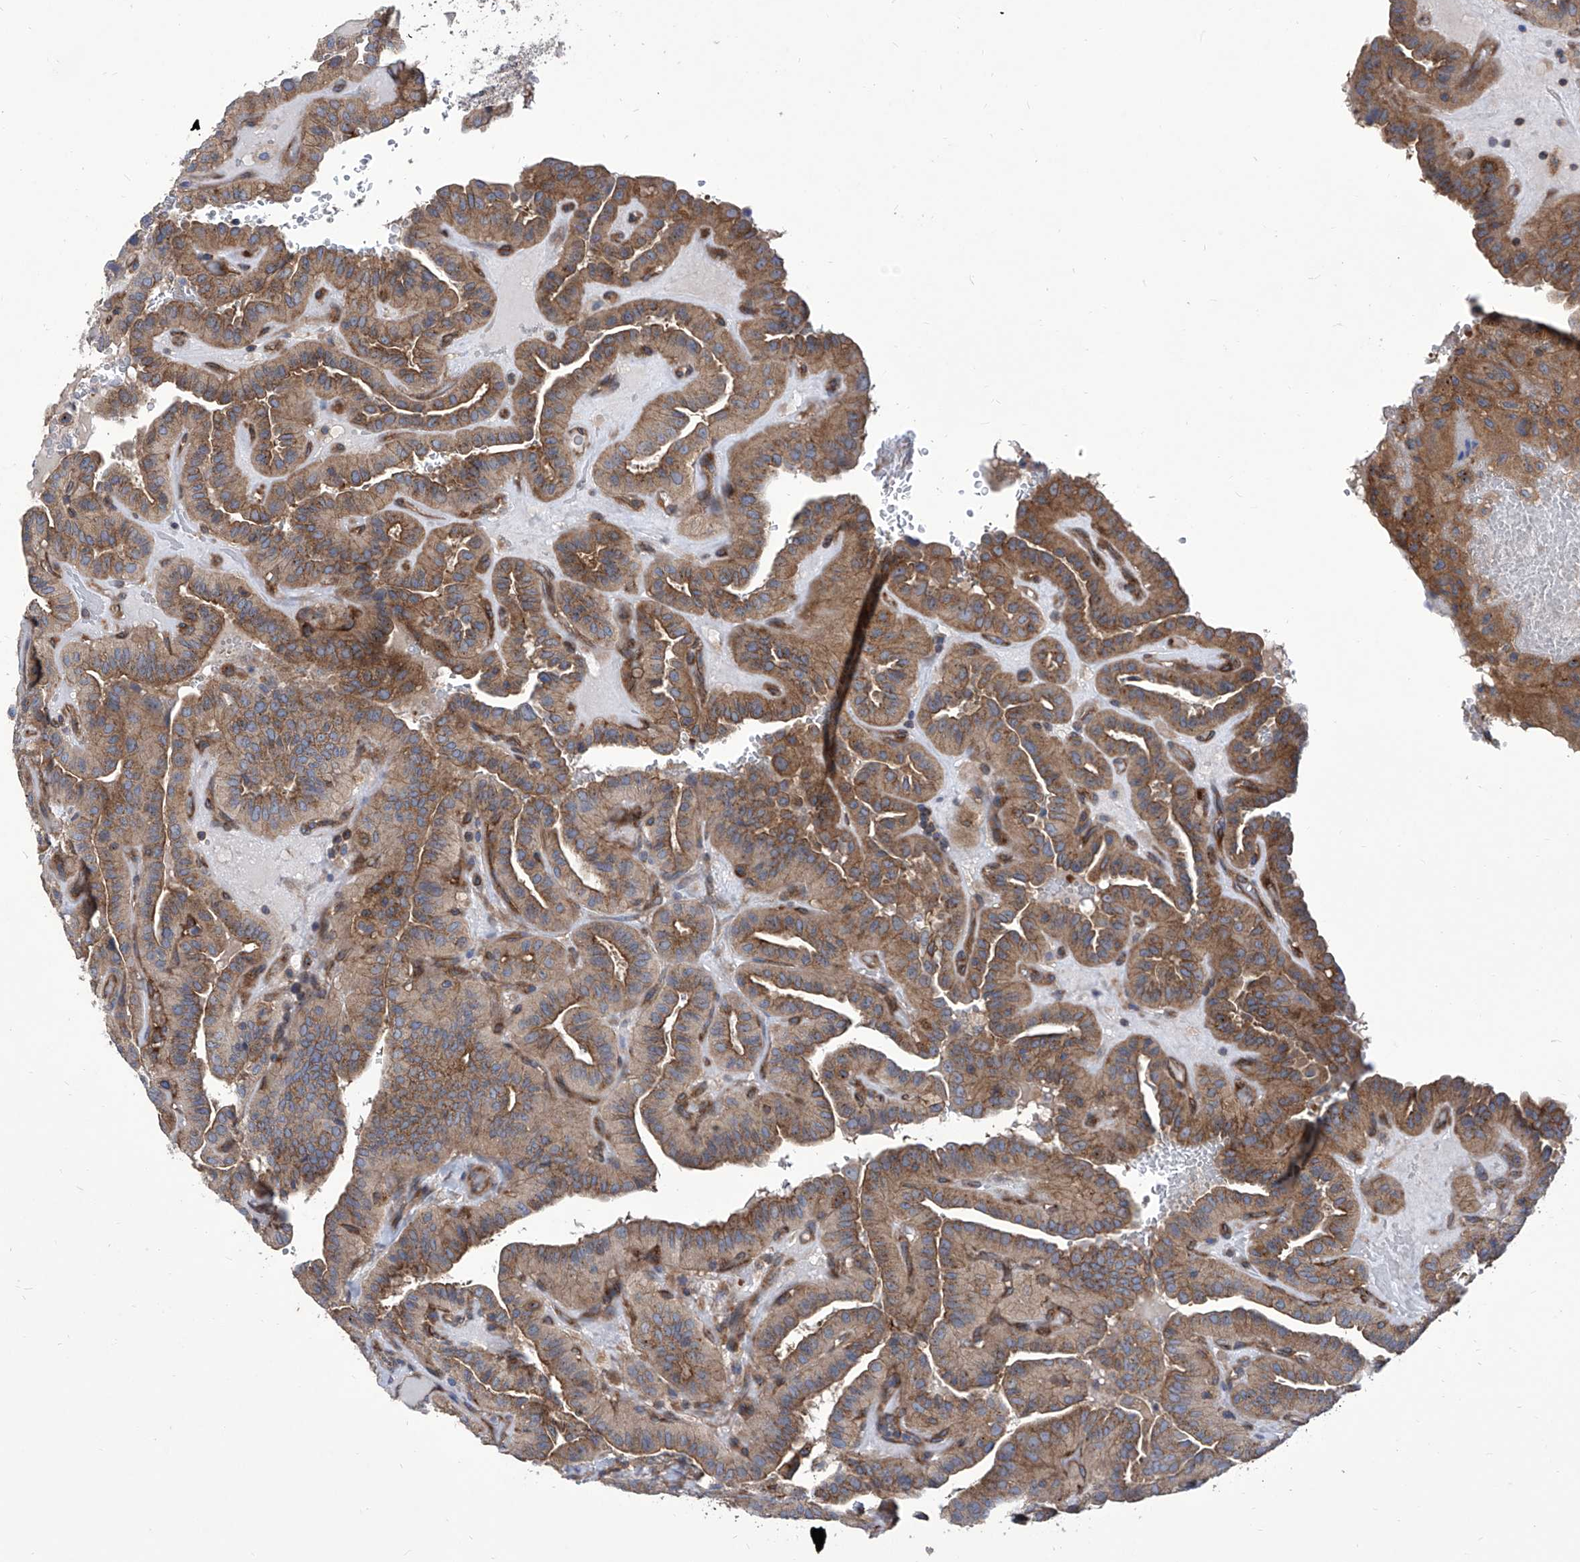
{"staining": {"intensity": "moderate", "quantity": ">75%", "location": "cytoplasmic/membranous"}, "tissue": "thyroid cancer", "cell_type": "Tumor cells", "image_type": "cancer", "snomed": [{"axis": "morphology", "description": "Papillary adenocarcinoma, NOS"}, {"axis": "topography", "description": "Thyroid gland"}], "caption": "The histopathology image shows staining of thyroid papillary adenocarcinoma, revealing moderate cytoplasmic/membranous protein positivity (brown color) within tumor cells. The protein is stained brown, and the nuclei are stained in blue (DAB (3,3'-diaminobenzidine) IHC with brightfield microscopy, high magnification).", "gene": "TJAP1", "patient": {"sex": "male", "age": 77}}